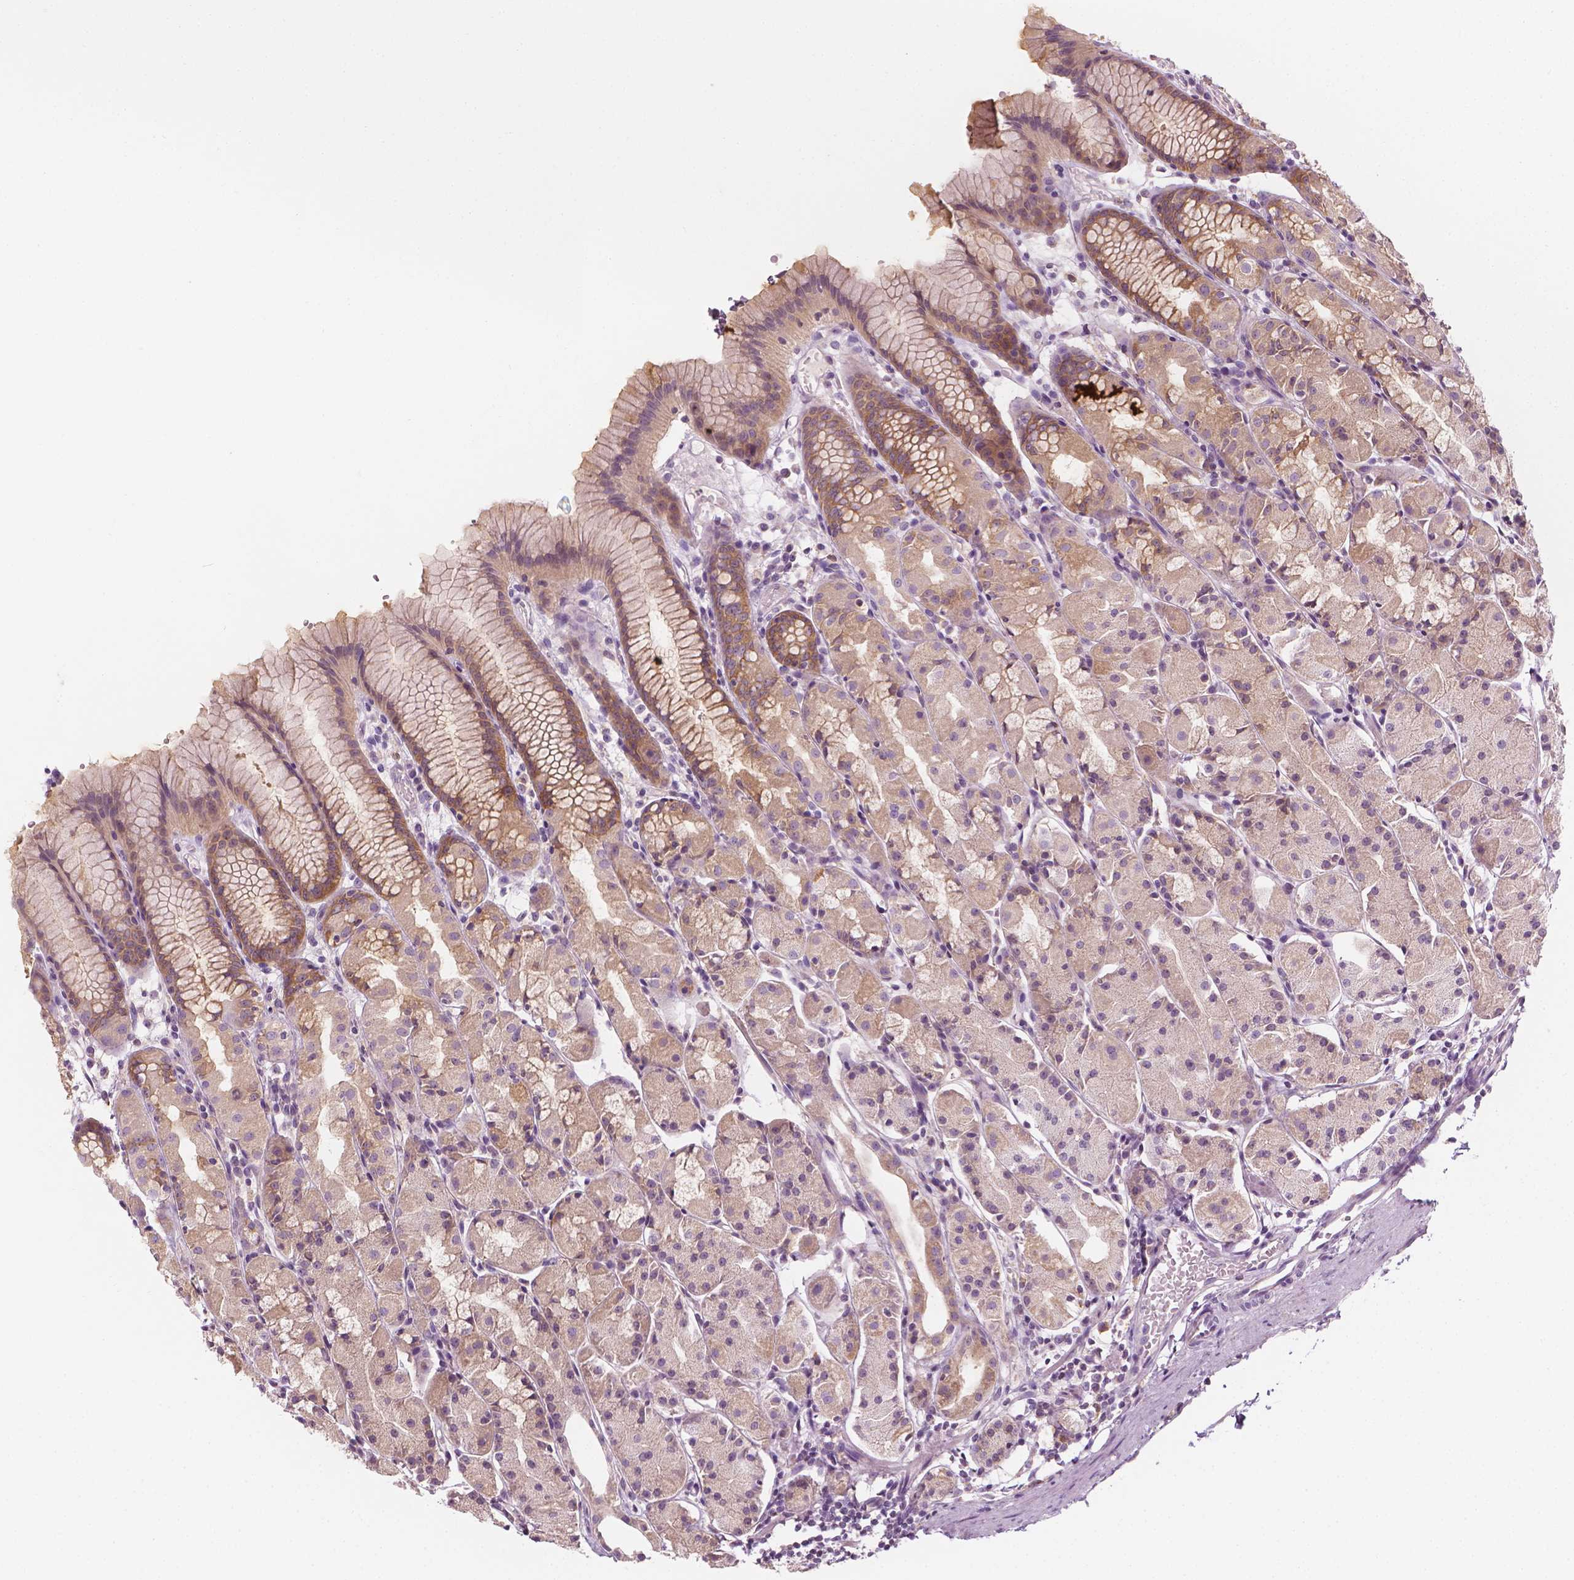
{"staining": {"intensity": "moderate", "quantity": "25%-75%", "location": "cytoplasmic/membranous"}, "tissue": "stomach", "cell_type": "Glandular cells", "image_type": "normal", "snomed": [{"axis": "morphology", "description": "Normal tissue, NOS"}, {"axis": "topography", "description": "Stomach, upper"}], "caption": "A high-resolution histopathology image shows immunohistochemistry (IHC) staining of unremarkable stomach, which reveals moderate cytoplasmic/membranous positivity in approximately 25%-75% of glandular cells.", "gene": "SHMT1", "patient": {"sex": "male", "age": 47}}